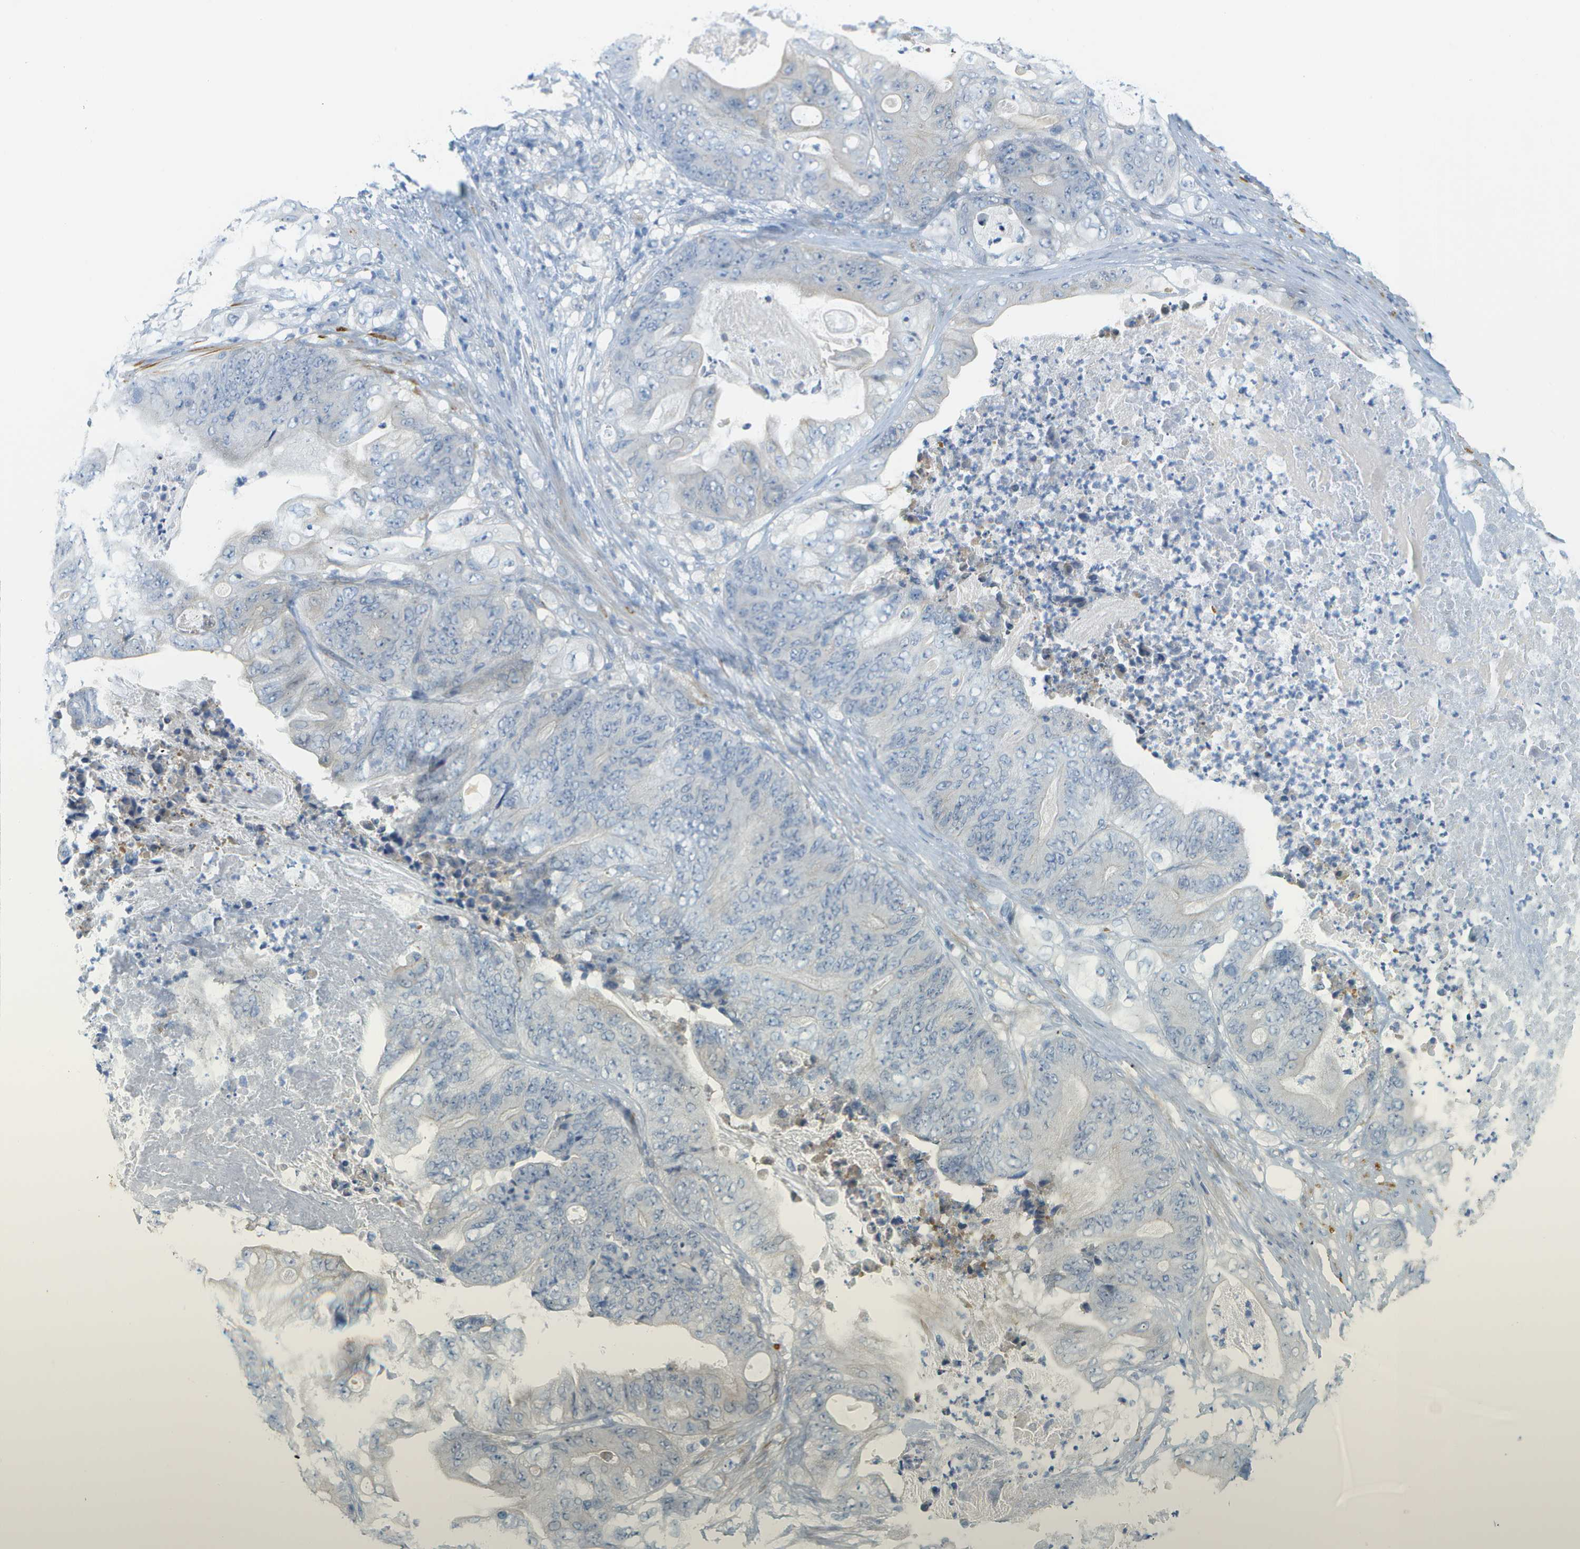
{"staining": {"intensity": "negative", "quantity": "none", "location": "none"}, "tissue": "stomach cancer", "cell_type": "Tumor cells", "image_type": "cancer", "snomed": [{"axis": "morphology", "description": "Adenocarcinoma, NOS"}, {"axis": "topography", "description": "Stomach"}], "caption": "This image is of stomach adenocarcinoma stained with immunohistochemistry to label a protein in brown with the nuclei are counter-stained blue. There is no positivity in tumor cells. (Brightfield microscopy of DAB (3,3'-diaminobenzidine) immunohistochemistry at high magnification).", "gene": "CUL9", "patient": {"sex": "female", "age": 73}}